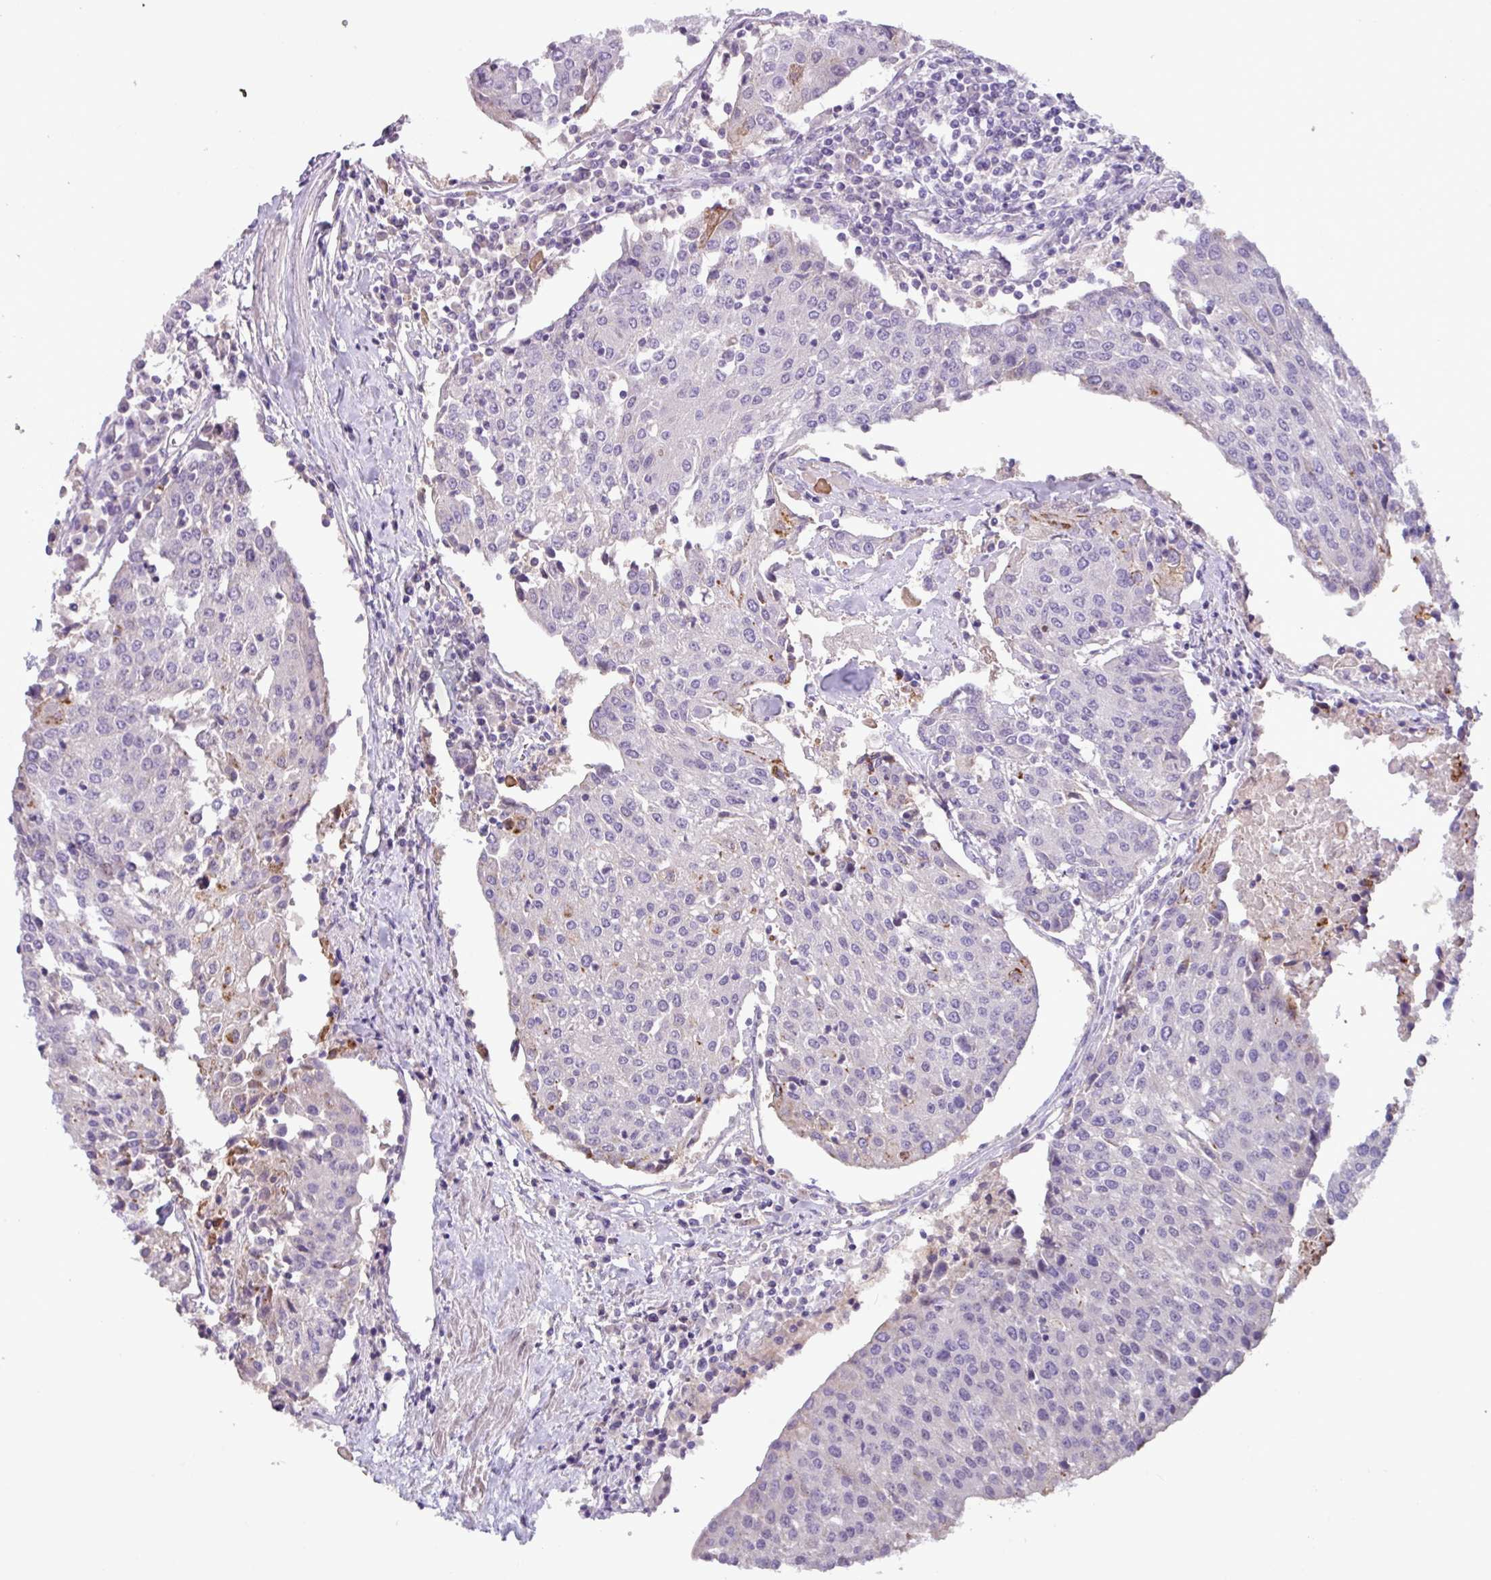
{"staining": {"intensity": "weak", "quantity": "<25%", "location": "cytoplasmic/membranous"}, "tissue": "urothelial cancer", "cell_type": "Tumor cells", "image_type": "cancer", "snomed": [{"axis": "morphology", "description": "Urothelial carcinoma, High grade"}, {"axis": "topography", "description": "Urinary bladder"}], "caption": "This is a histopathology image of immunohistochemistry (IHC) staining of urothelial cancer, which shows no staining in tumor cells.", "gene": "PNLDC1", "patient": {"sex": "female", "age": 85}}